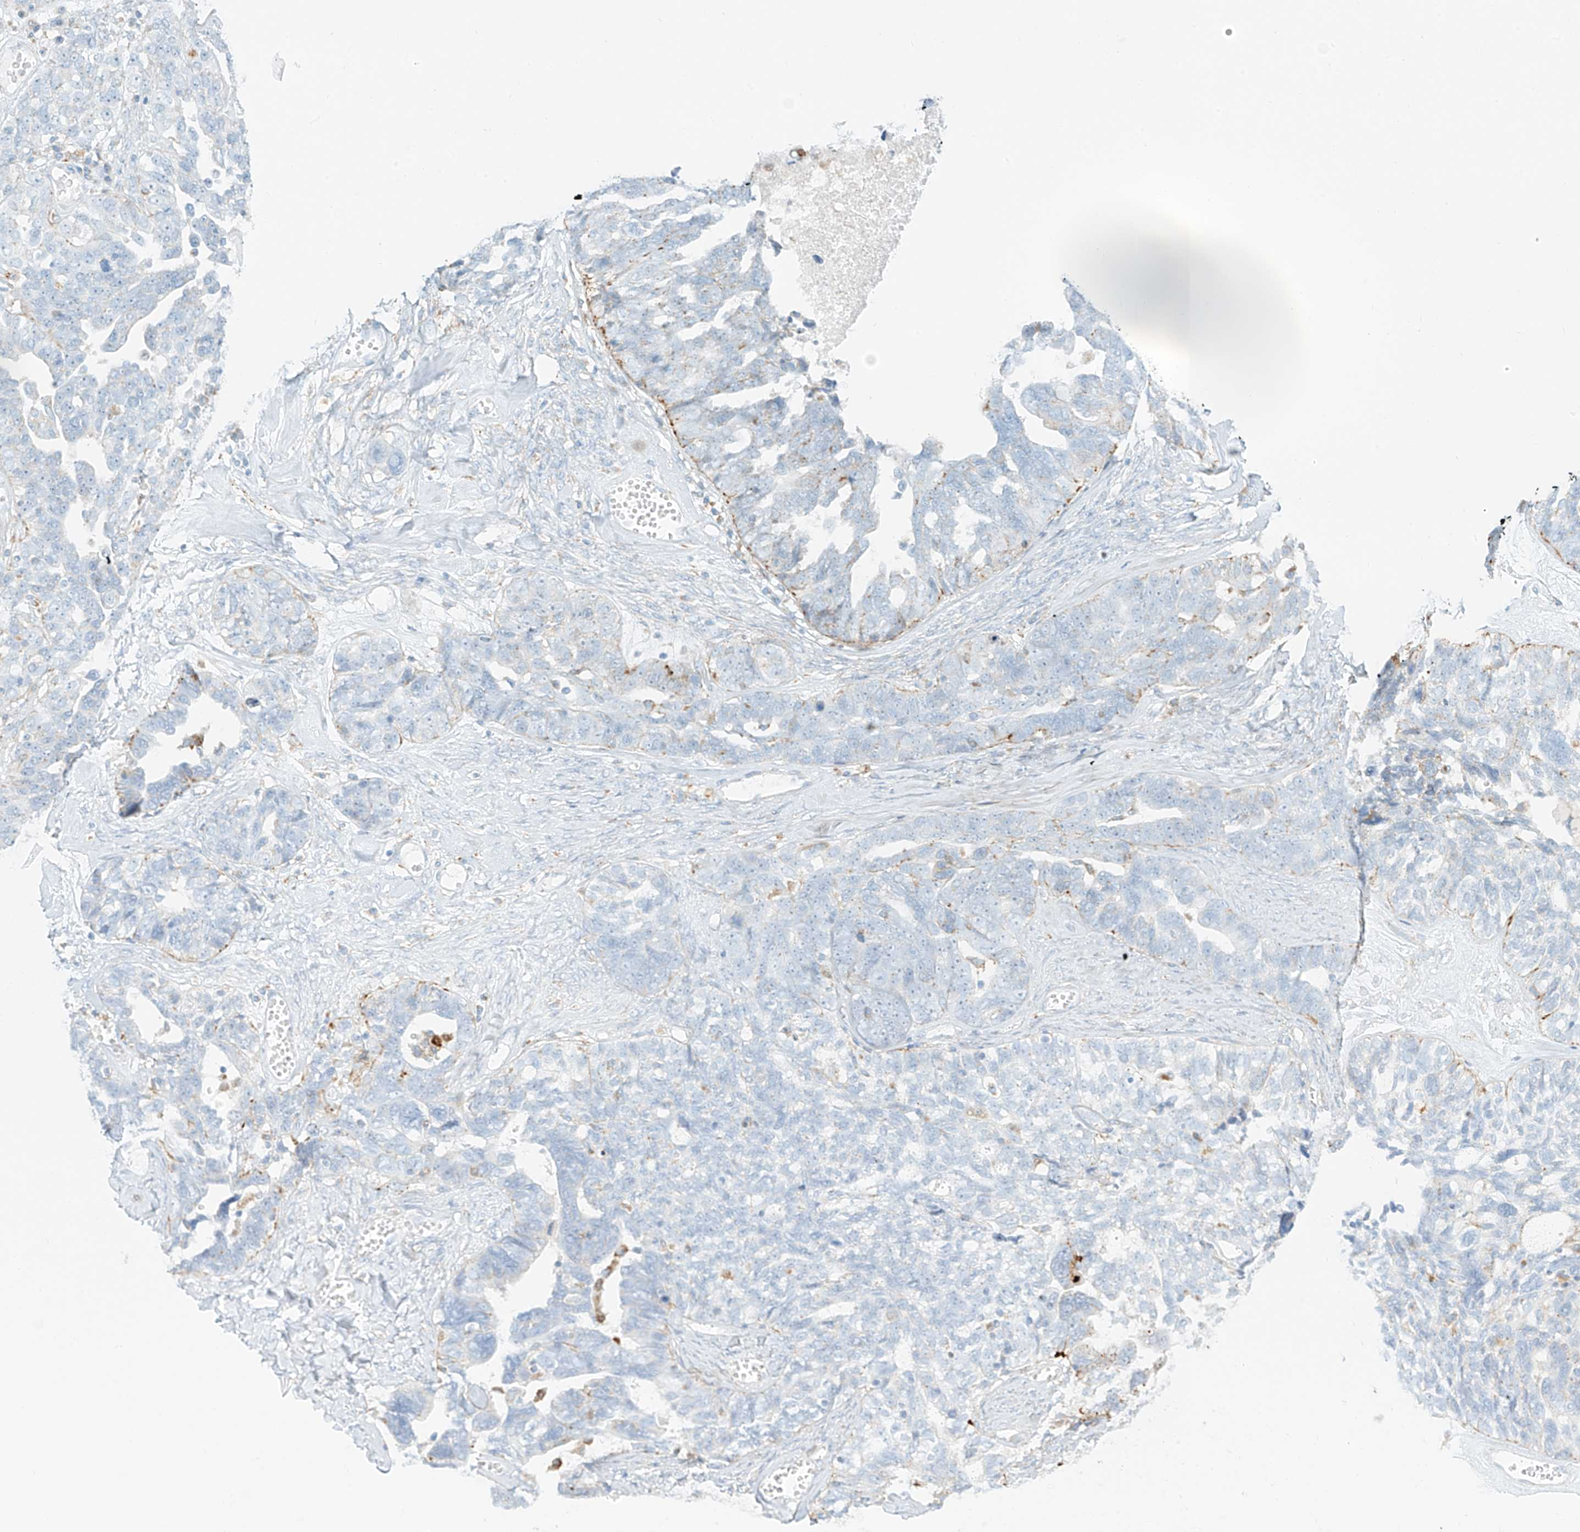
{"staining": {"intensity": "negative", "quantity": "none", "location": "none"}, "tissue": "ovarian cancer", "cell_type": "Tumor cells", "image_type": "cancer", "snomed": [{"axis": "morphology", "description": "Cystadenocarcinoma, serous, NOS"}, {"axis": "topography", "description": "Ovary"}], "caption": "Immunohistochemistry of human ovarian cancer (serous cystadenocarcinoma) reveals no positivity in tumor cells.", "gene": "SLC35F6", "patient": {"sex": "female", "age": 79}}